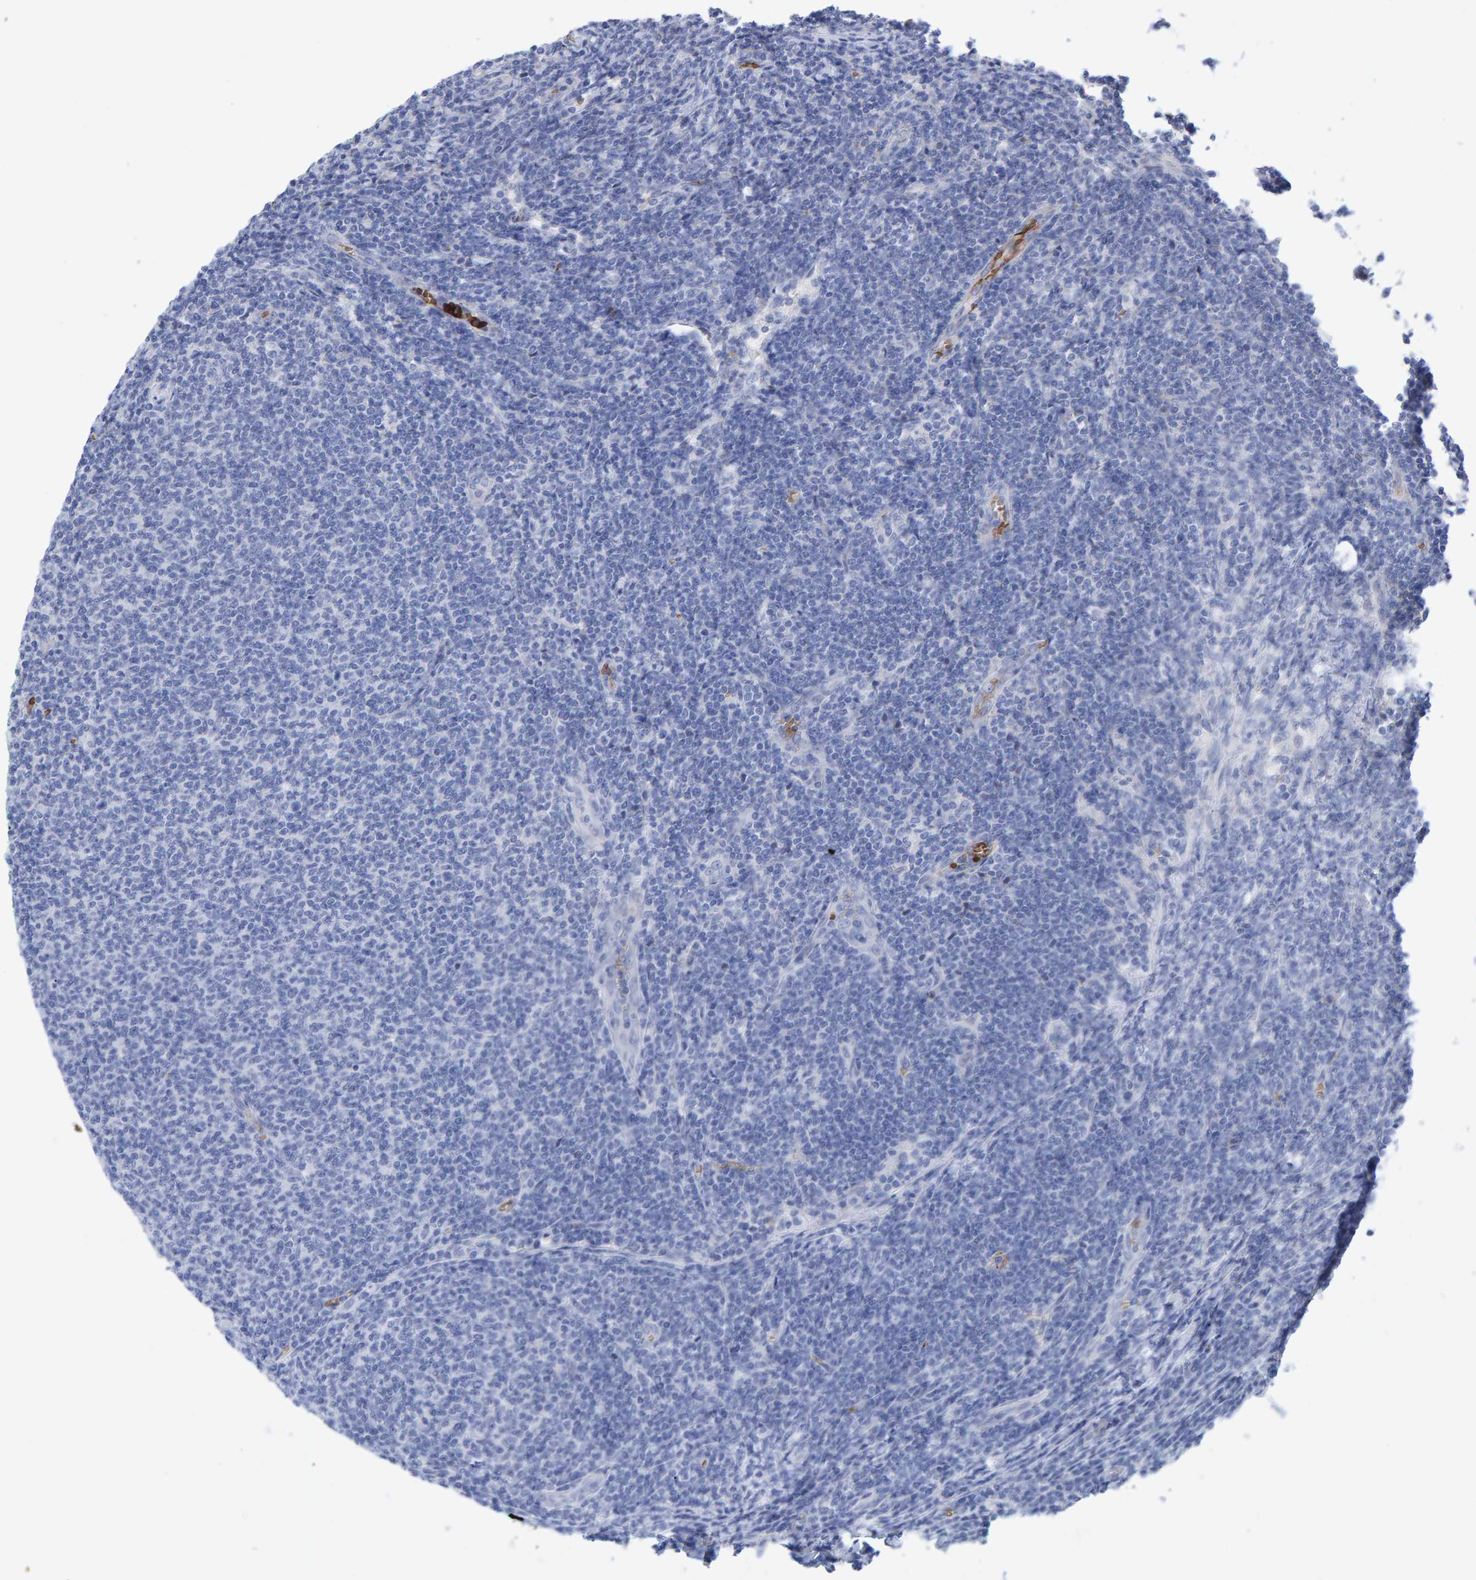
{"staining": {"intensity": "negative", "quantity": "none", "location": "none"}, "tissue": "lymphoma", "cell_type": "Tumor cells", "image_type": "cancer", "snomed": [{"axis": "morphology", "description": "Malignant lymphoma, non-Hodgkin's type, Low grade"}, {"axis": "topography", "description": "Lymph node"}], "caption": "DAB (3,3'-diaminobenzidine) immunohistochemical staining of human lymphoma demonstrates no significant expression in tumor cells.", "gene": "VPS9D1", "patient": {"sex": "male", "age": 66}}